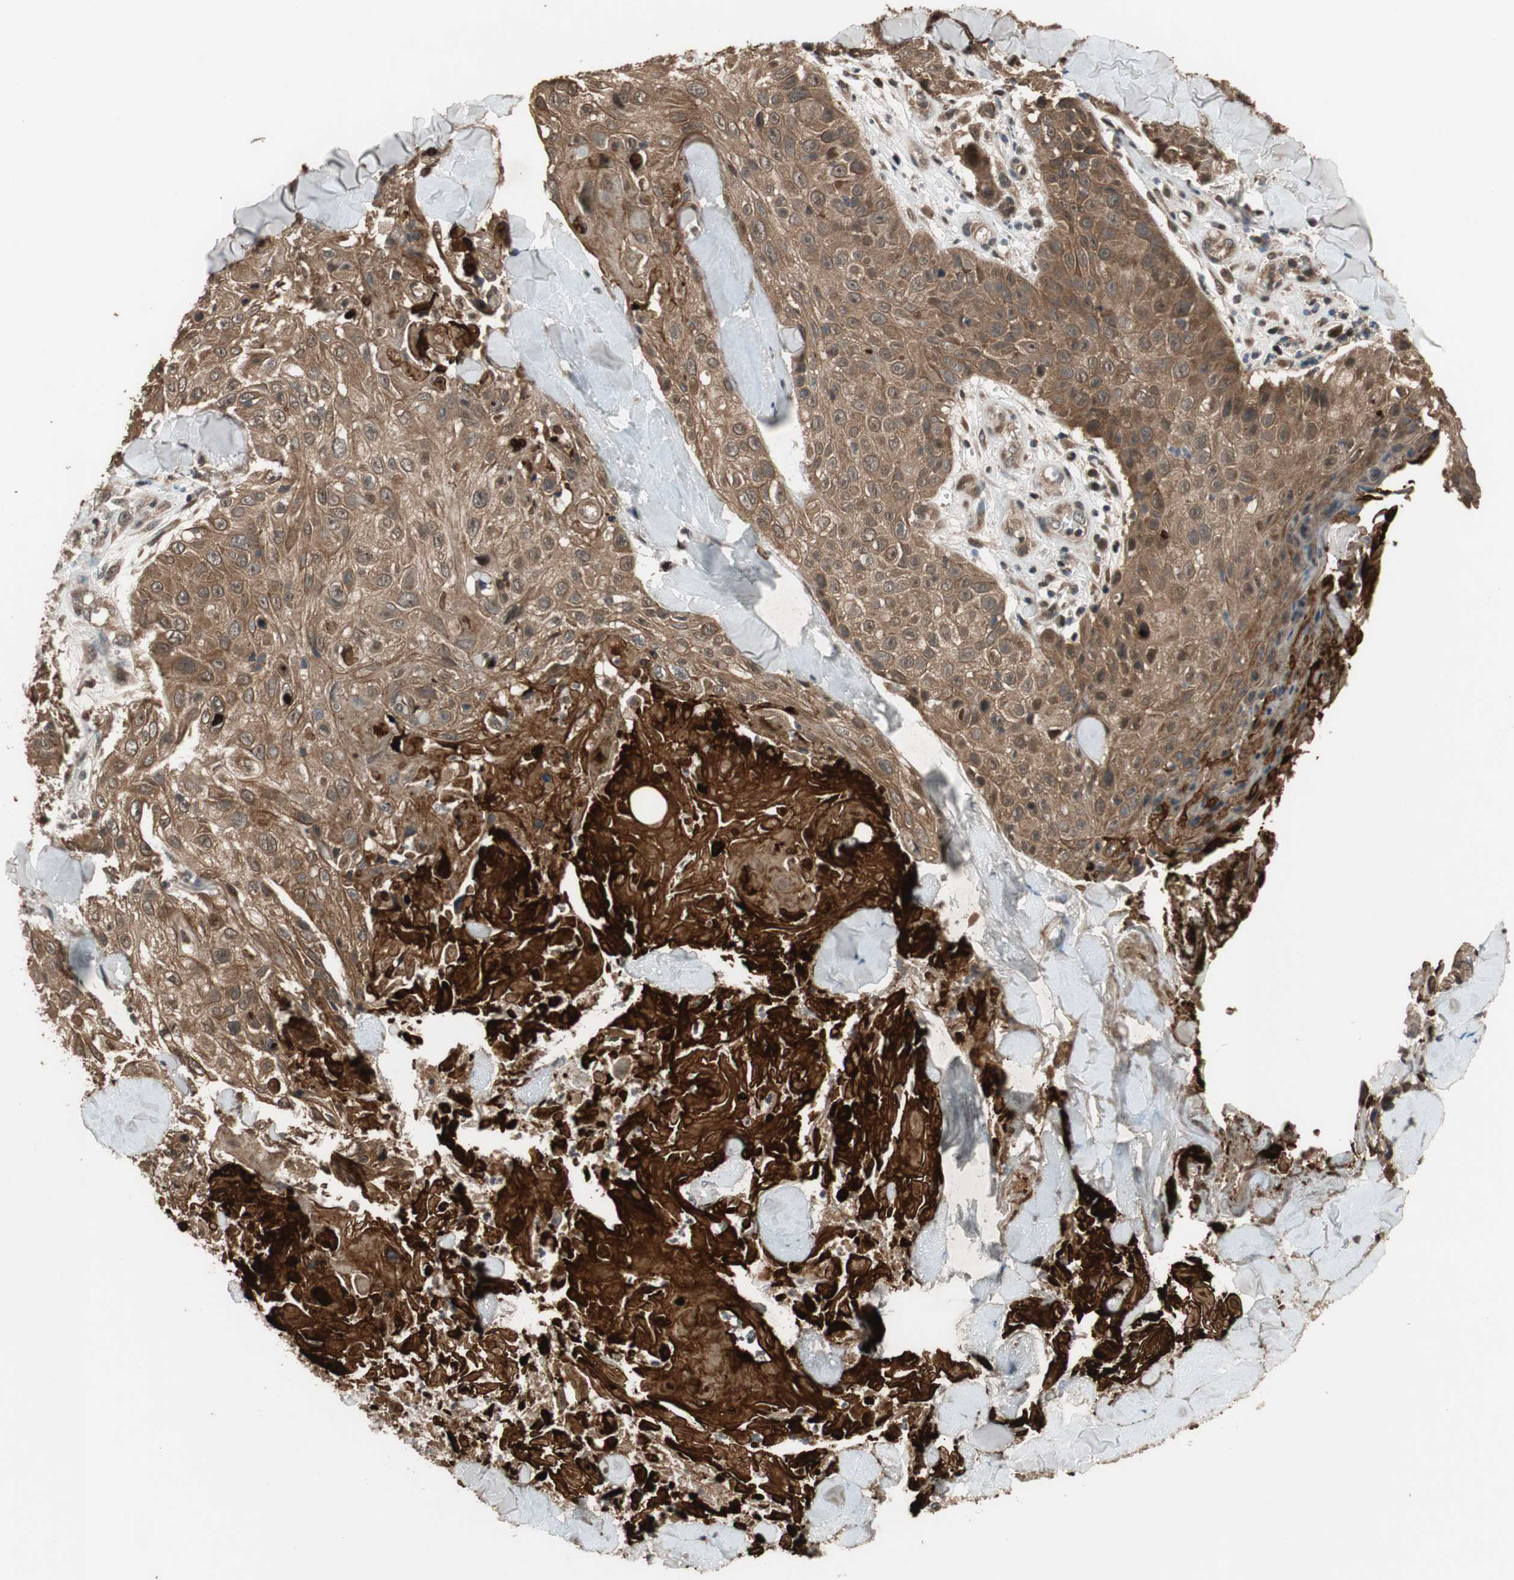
{"staining": {"intensity": "moderate", "quantity": ">75%", "location": "cytoplasmic/membranous"}, "tissue": "skin cancer", "cell_type": "Tumor cells", "image_type": "cancer", "snomed": [{"axis": "morphology", "description": "Squamous cell carcinoma, NOS"}, {"axis": "topography", "description": "Skin"}], "caption": "Tumor cells demonstrate medium levels of moderate cytoplasmic/membranous expression in approximately >75% of cells in human squamous cell carcinoma (skin).", "gene": "TMEM230", "patient": {"sex": "male", "age": 86}}